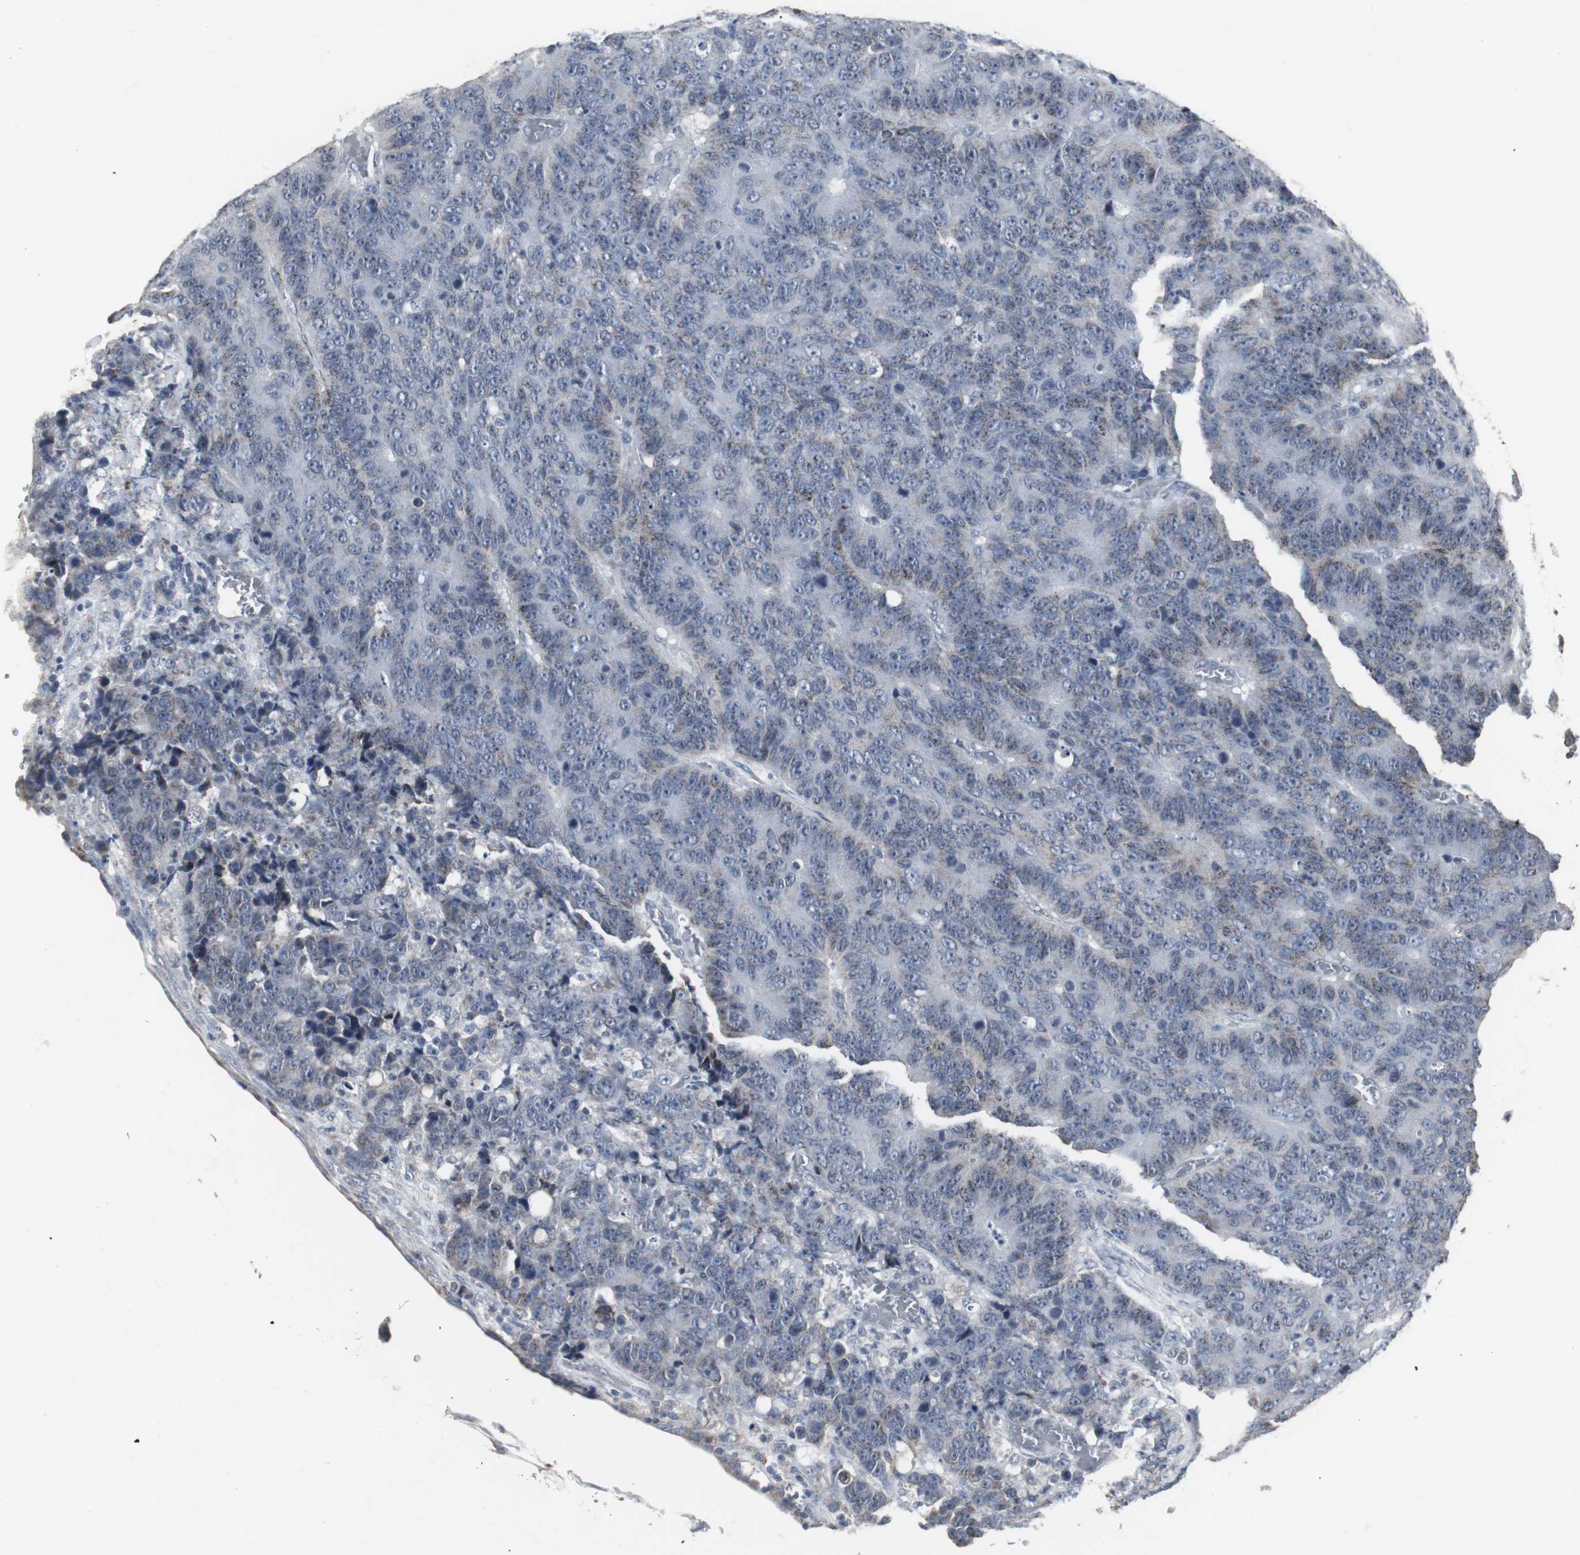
{"staining": {"intensity": "weak", "quantity": "<25%", "location": "cytoplasmic/membranous"}, "tissue": "colorectal cancer", "cell_type": "Tumor cells", "image_type": "cancer", "snomed": [{"axis": "morphology", "description": "Adenocarcinoma, NOS"}, {"axis": "topography", "description": "Colon"}], "caption": "Adenocarcinoma (colorectal) was stained to show a protein in brown. There is no significant positivity in tumor cells. Nuclei are stained in blue.", "gene": "ACAA1", "patient": {"sex": "female", "age": 86}}